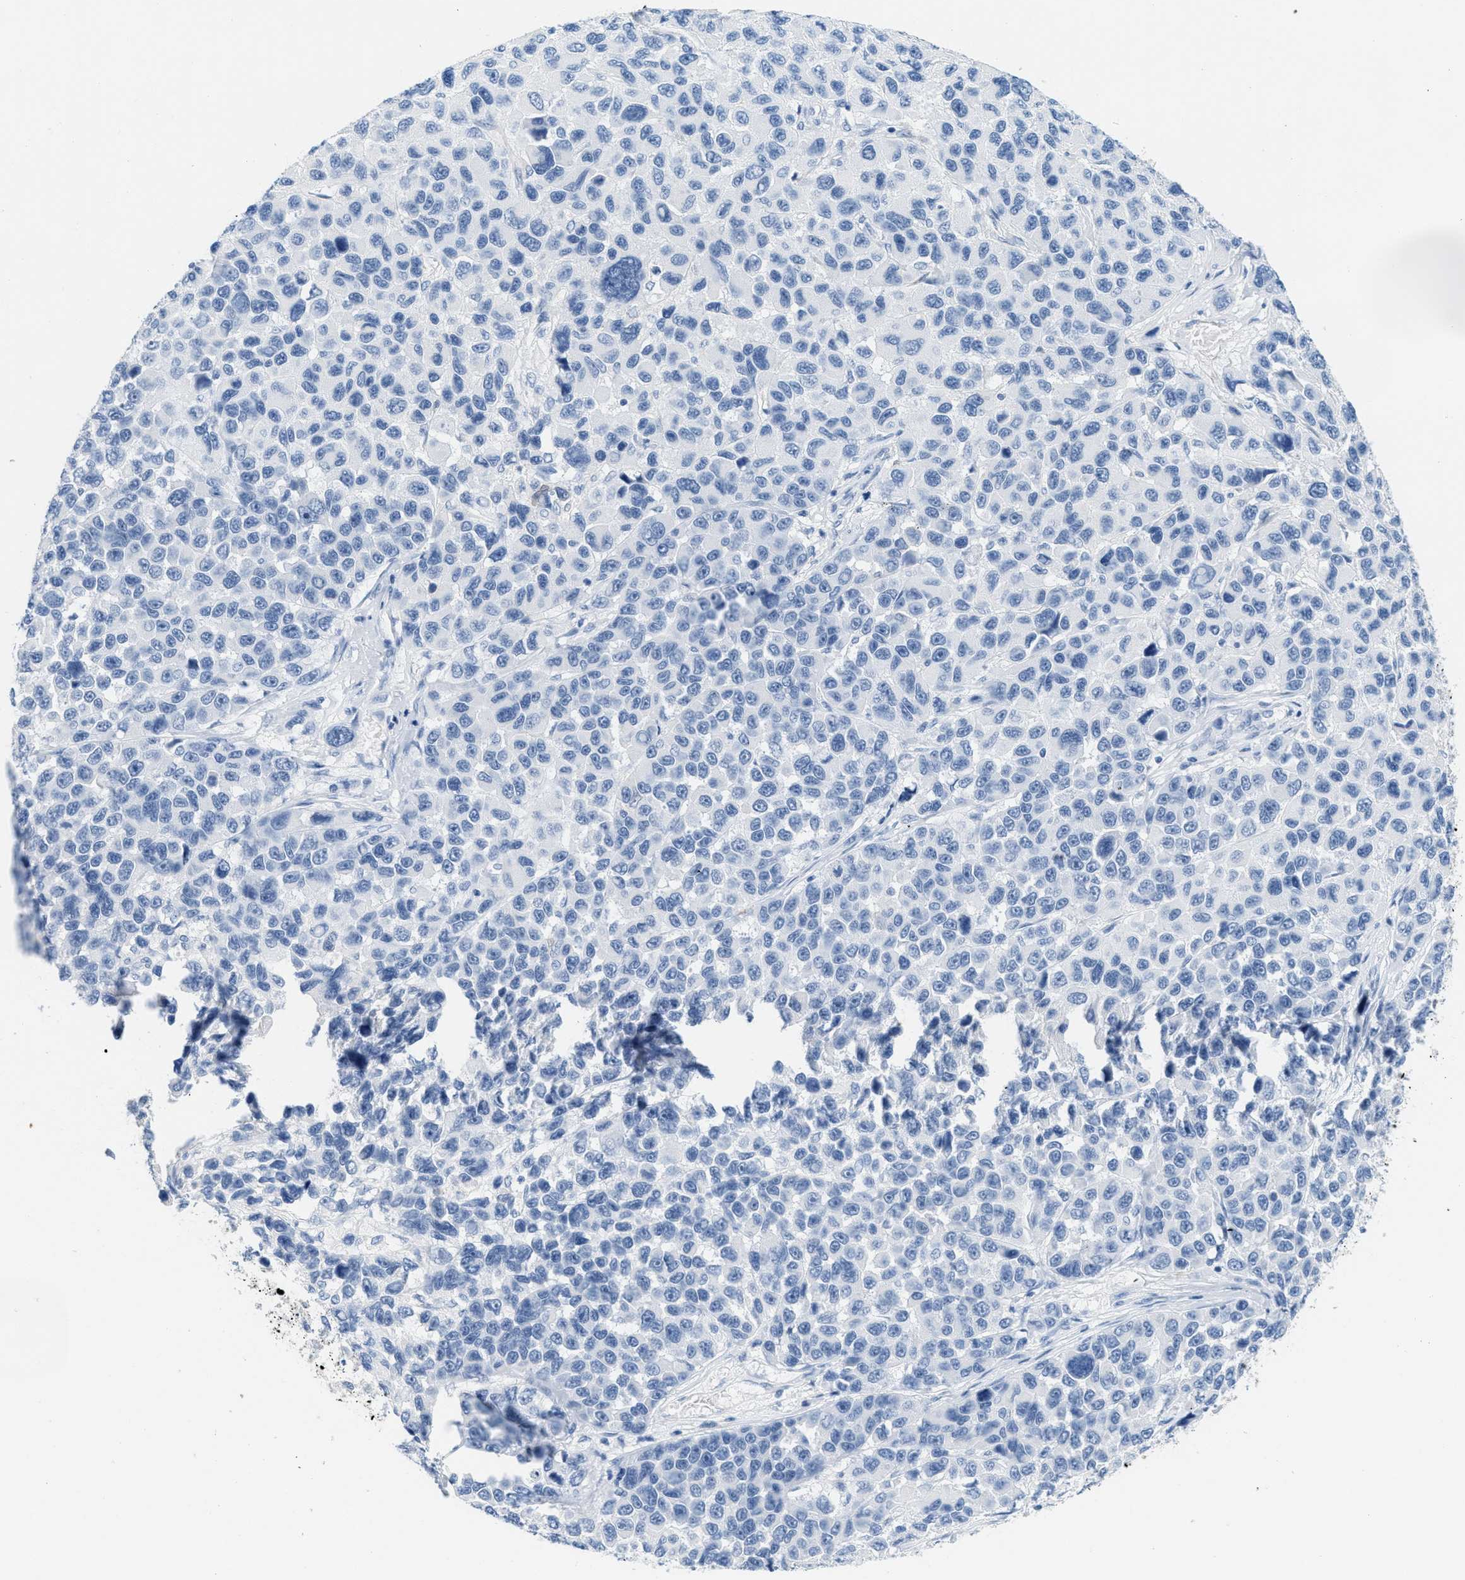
{"staining": {"intensity": "negative", "quantity": "none", "location": "none"}, "tissue": "melanoma", "cell_type": "Tumor cells", "image_type": "cancer", "snomed": [{"axis": "morphology", "description": "Malignant melanoma, NOS"}, {"axis": "topography", "description": "Skin"}], "caption": "Malignant melanoma was stained to show a protein in brown. There is no significant positivity in tumor cells.", "gene": "GPM6A", "patient": {"sex": "male", "age": 53}}